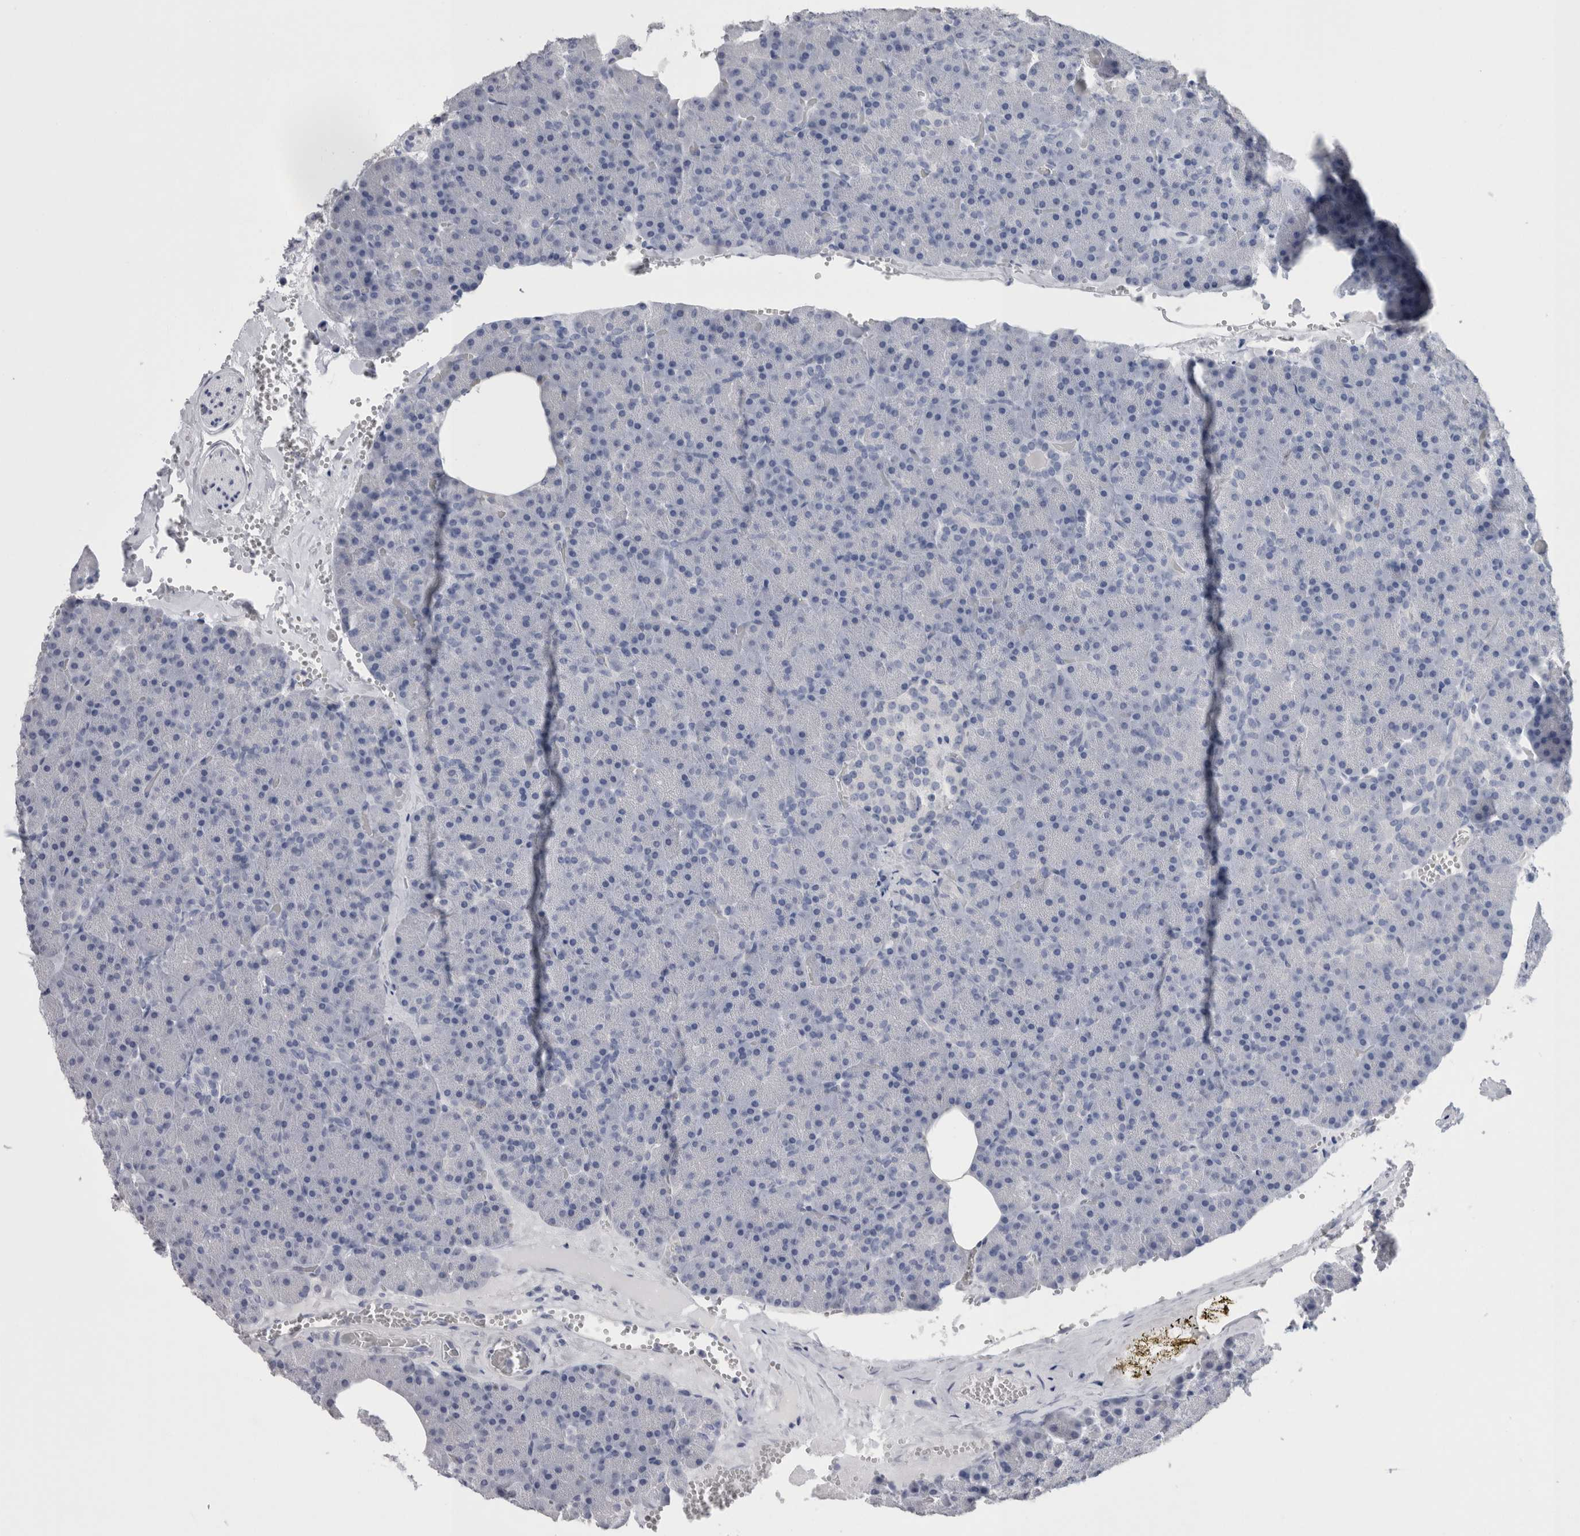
{"staining": {"intensity": "negative", "quantity": "none", "location": "none"}, "tissue": "pancreas", "cell_type": "Exocrine glandular cells", "image_type": "normal", "snomed": [{"axis": "morphology", "description": "Normal tissue, NOS"}, {"axis": "morphology", "description": "Carcinoid, malignant, NOS"}, {"axis": "topography", "description": "Pancreas"}], "caption": "The immunohistochemistry histopathology image has no significant expression in exocrine glandular cells of pancreas. (Brightfield microscopy of DAB (3,3'-diaminobenzidine) immunohistochemistry at high magnification).", "gene": "CA8", "patient": {"sex": "female", "age": 35}}